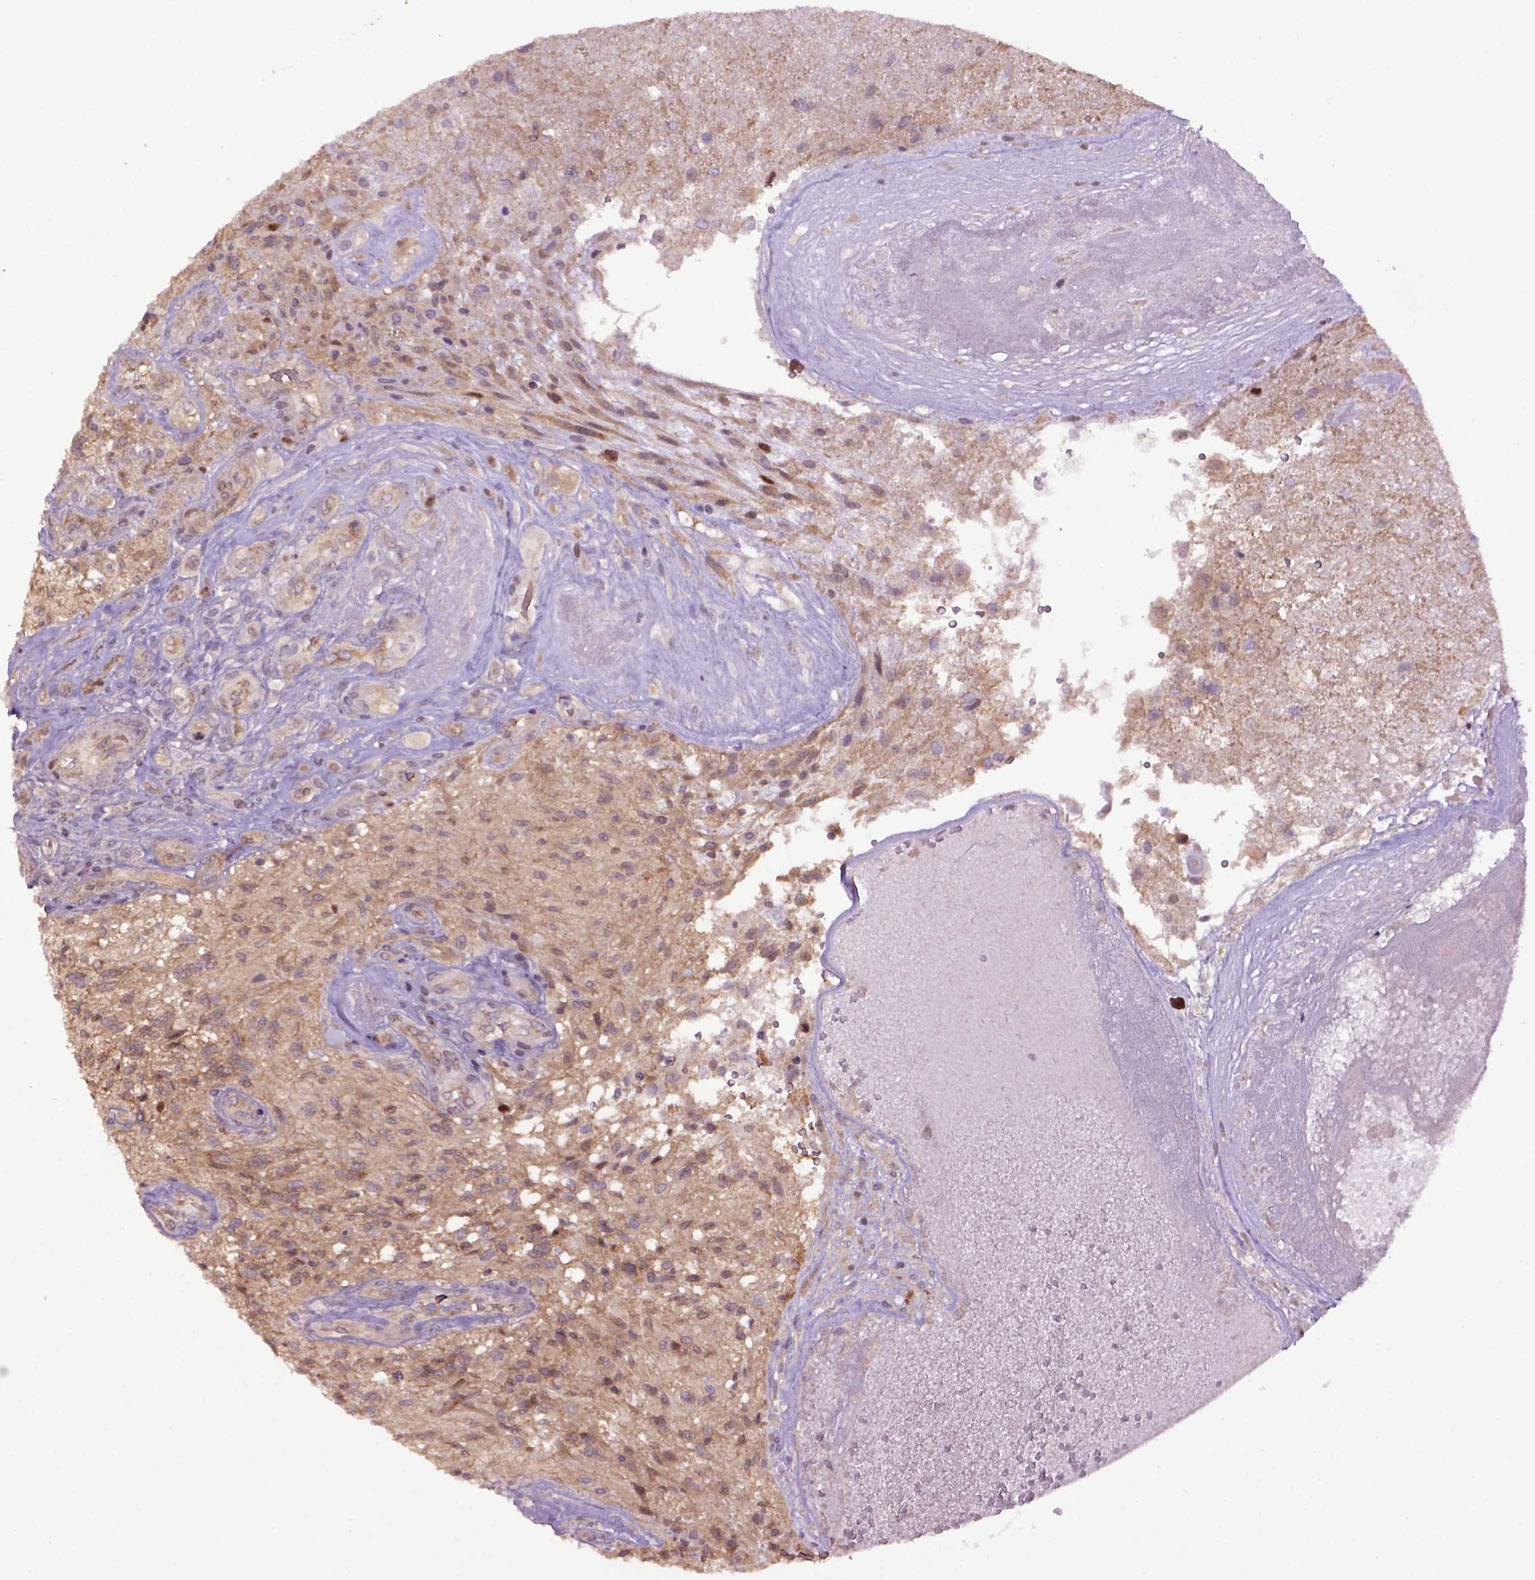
{"staining": {"intensity": "moderate", "quantity": ">75%", "location": "cytoplasmic/membranous"}, "tissue": "glioma", "cell_type": "Tumor cells", "image_type": "cancer", "snomed": [{"axis": "morphology", "description": "Glioma, malignant, High grade"}, {"axis": "topography", "description": "Brain"}], "caption": "DAB immunohistochemical staining of high-grade glioma (malignant) shows moderate cytoplasmic/membranous protein positivity in about >75% of tumor cells.", "gene": "WDR48", "patient": {"sex": "male", "age": 56}}